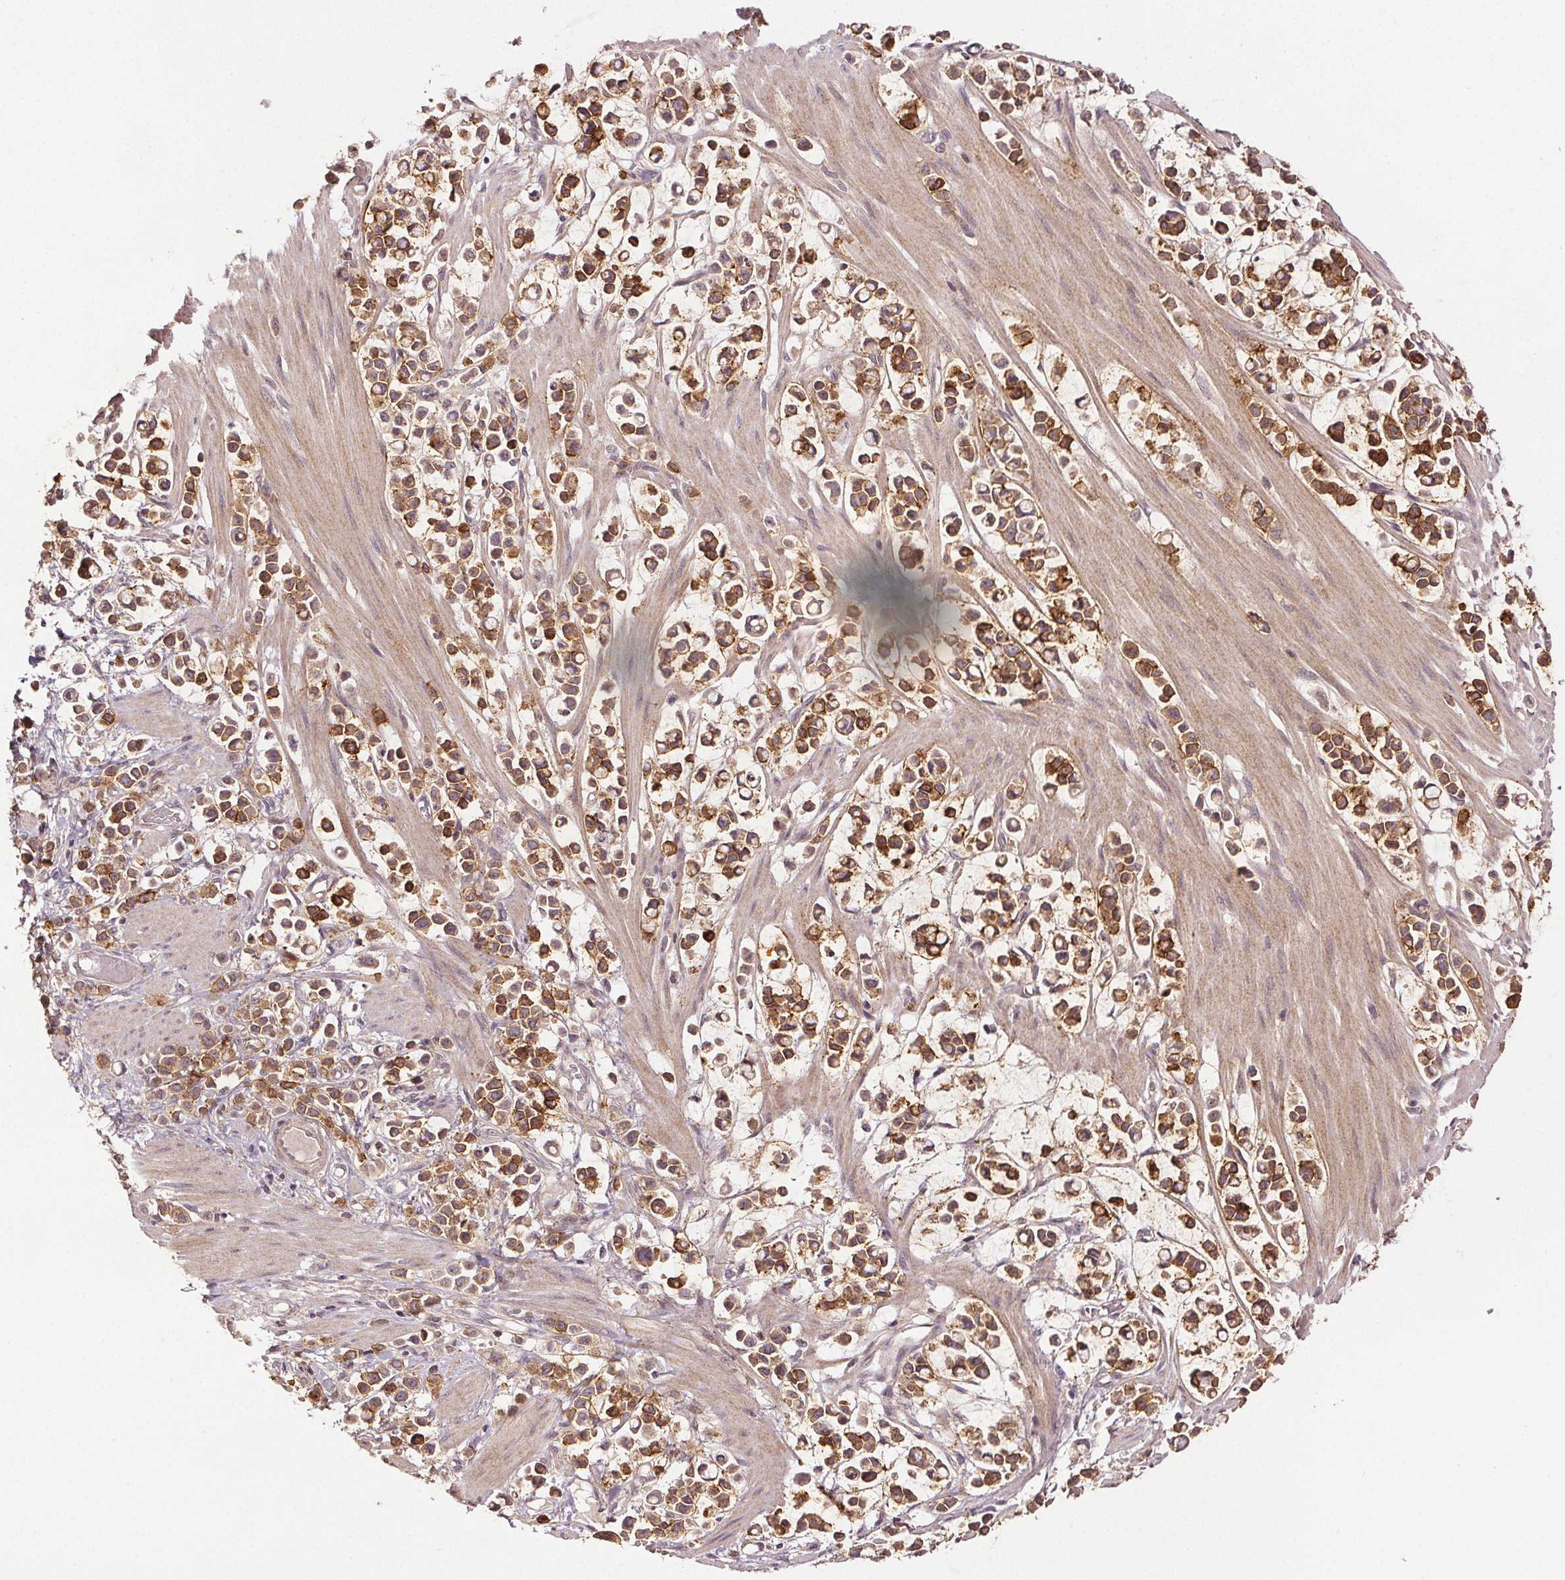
{"staining": {"intensity": "moderate", "quantity": ">75%", "location": "cytoplasmic/membranous"}, "tissue": "stomach cancer", "cell_type": "Tumor cells", "image_type": "cancer", "snomed": [{"axis": "morphology", "description": "Adenocarcinoma, NOS"}, {"axis": "topography", "description": "Stomach"}], "caption": "This micrograph reveals immunohistochemistry staining of human adenocarcinoma (stomach), with medium moderate cytoplasmic/membranous positivity in approximately >75% of tumor cells.", "gene": "EPHB3", "patient": {"sex": "male", "age": 82}}